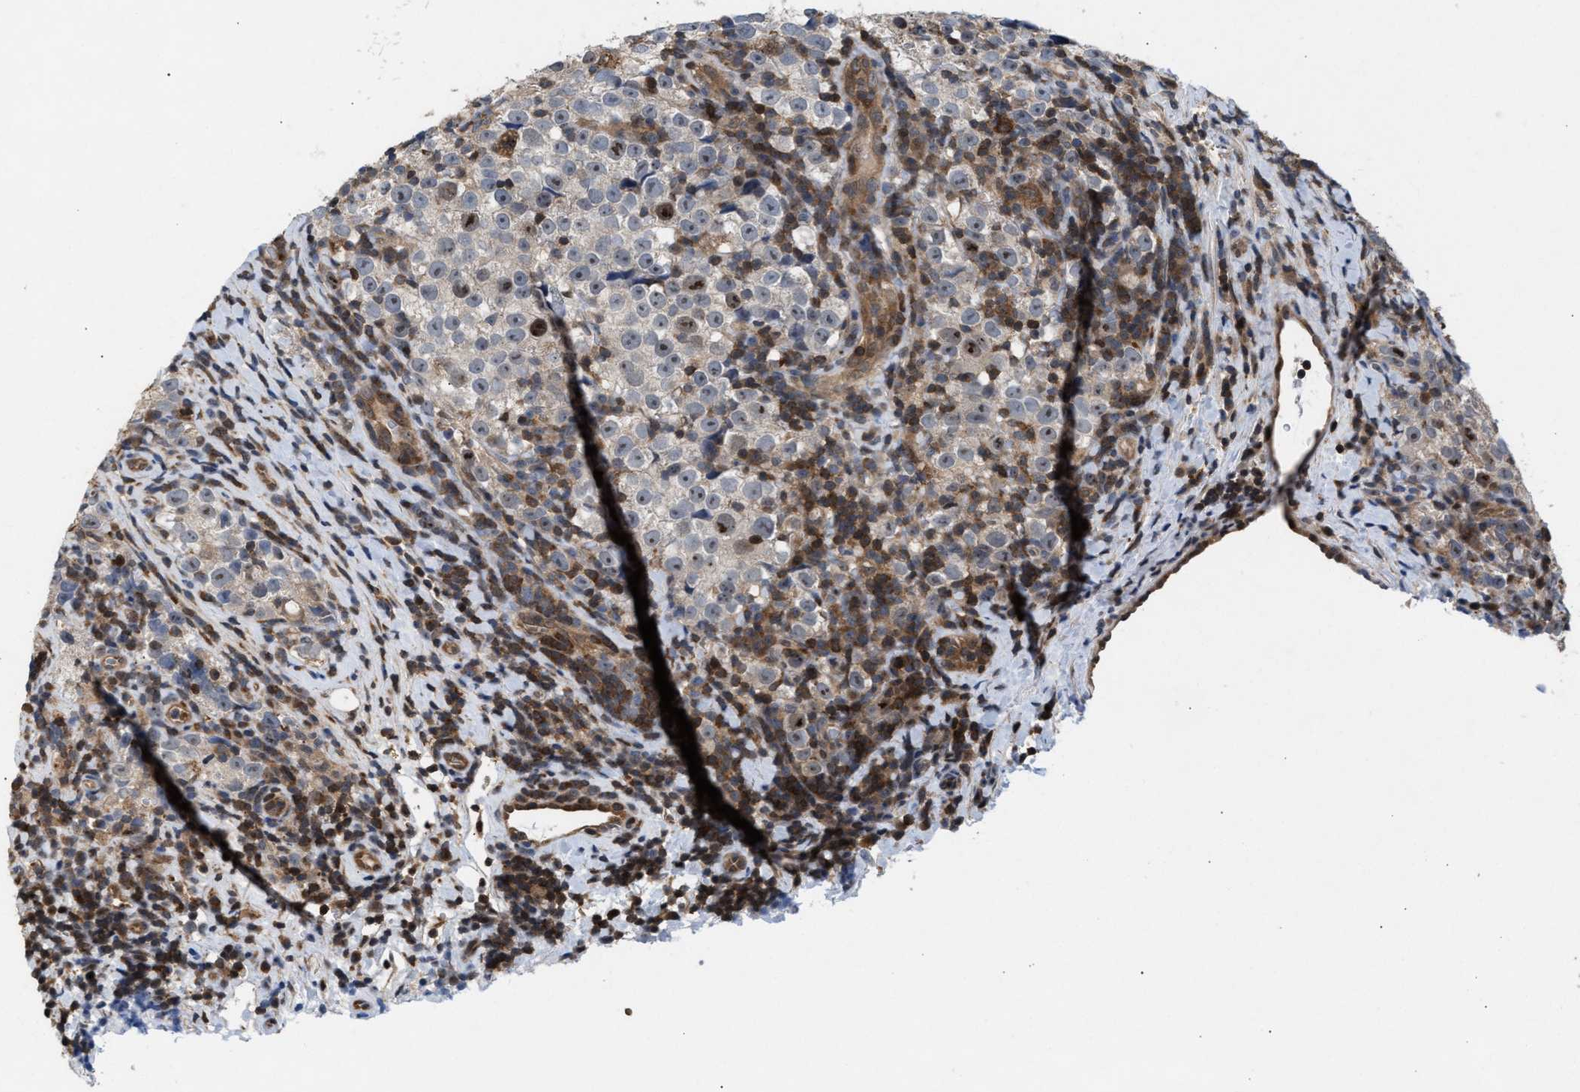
{"staining": {"intensity": "weak", "quantity": "25%-75%", "location": "cytoplasmic/membranous"}, "tissue": "testis cancer", "cell_type": "Tumor cells", "image_type": "cancer", "snomed": [{"axis": "morphology", "description": "Normal tissue, NOS"}, {"axis": "morphology", "description": "Seminoma, NOS"}, {"axis": "topography", "description": "Testis"}], "caption": "Testis cancer stained with immunohistochemistry (IHC) shows weak cytoplasmic/membranous staining in about 25%-75% of tumor cells.", "gene": "GLOD4", "patient": {"sex": "male", "age": 43}}